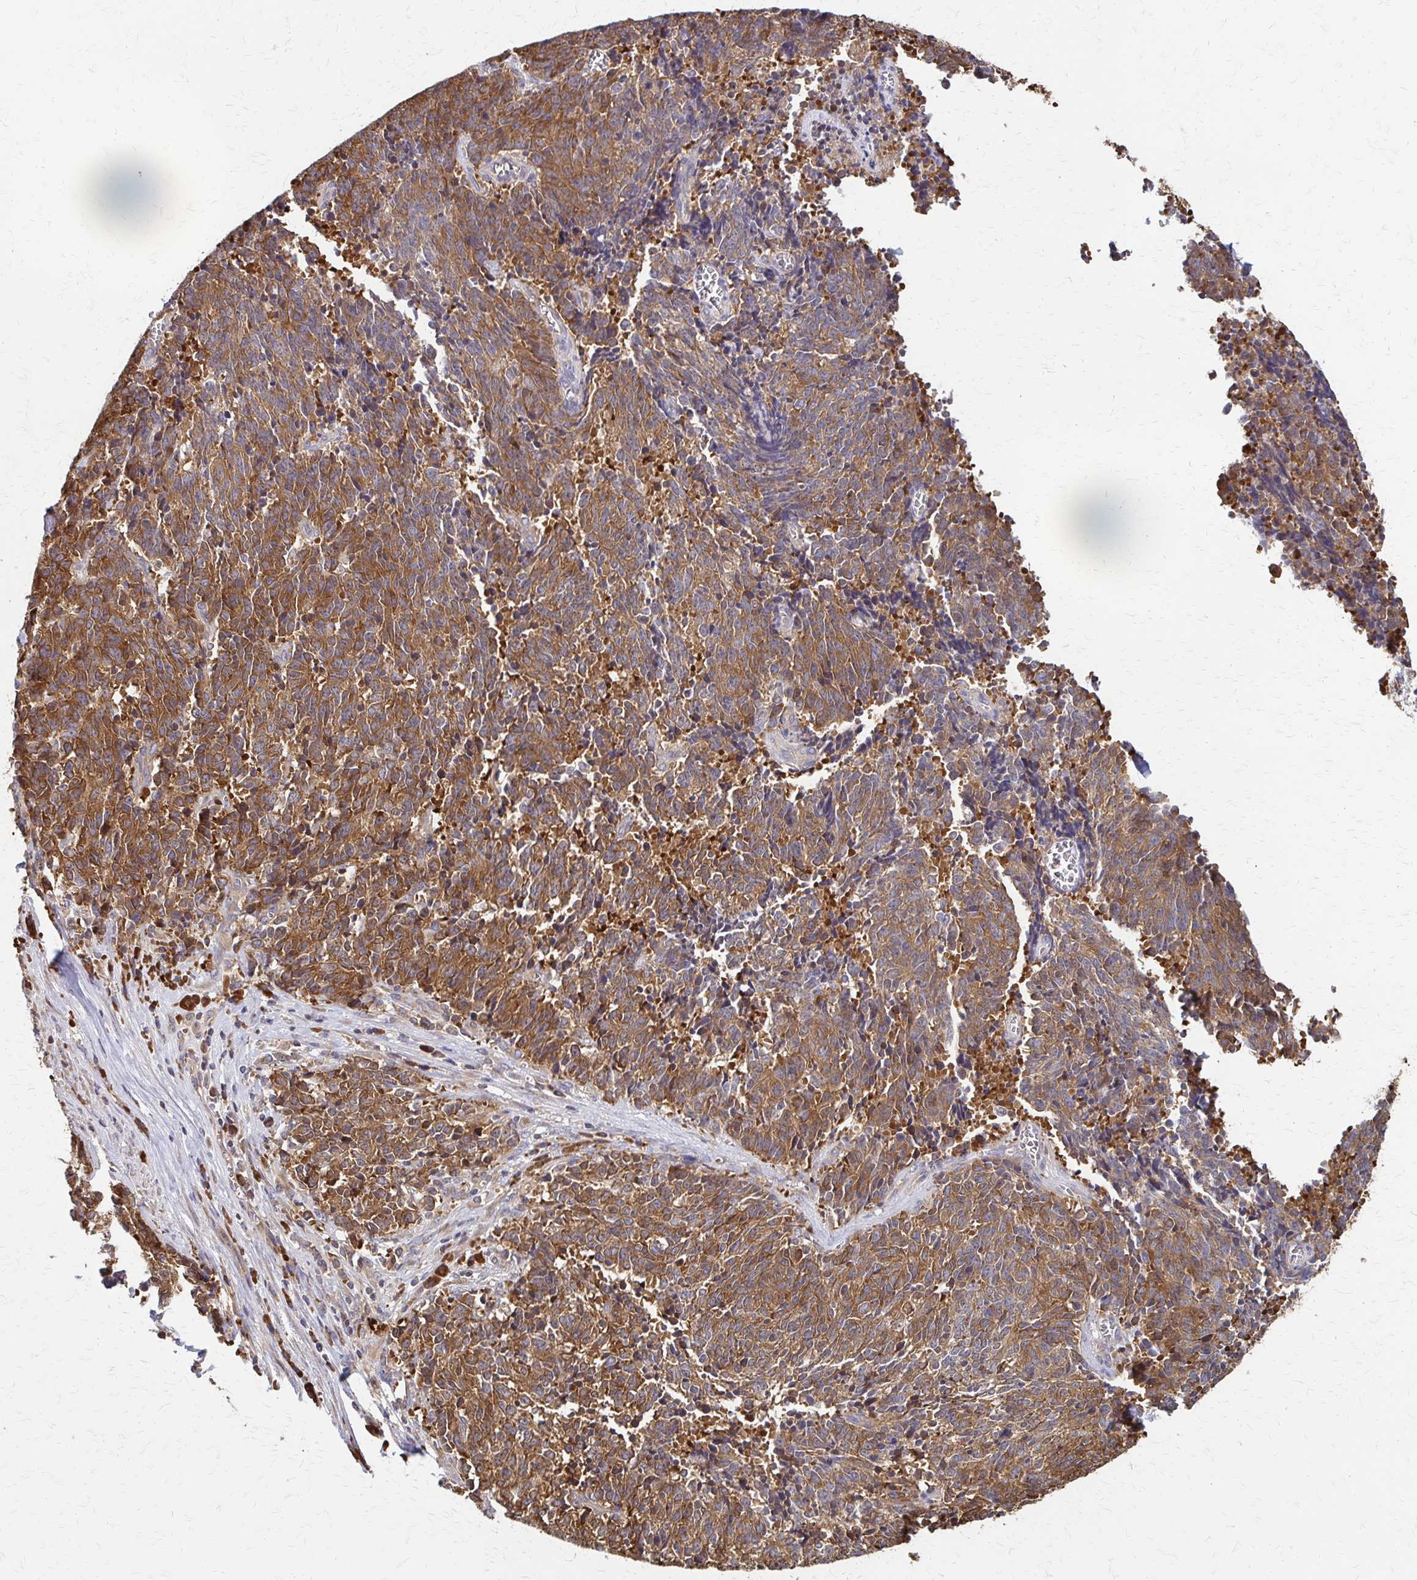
{"staining": {"intensity": "moderate", "quantity": ">75%", "location": "cytoplasmic/membranous"}, "tissue": "cervical cancer", "cell_type": "Tumor cells", "image_type": "cancer", "snomed": [{"axis": "morphology", "description": "Squamous cell carcinoma, NOS"}, {"axis": "topography", "description": "Cervix"}], "caption": "The photomicrograph displays a brown stain indicating the presence of a protein in the cytoplasmic/membranous of tumor cells in cervical cancer.", "gene": "EEF2", "patient": {"sex": "female", "age": 29}}